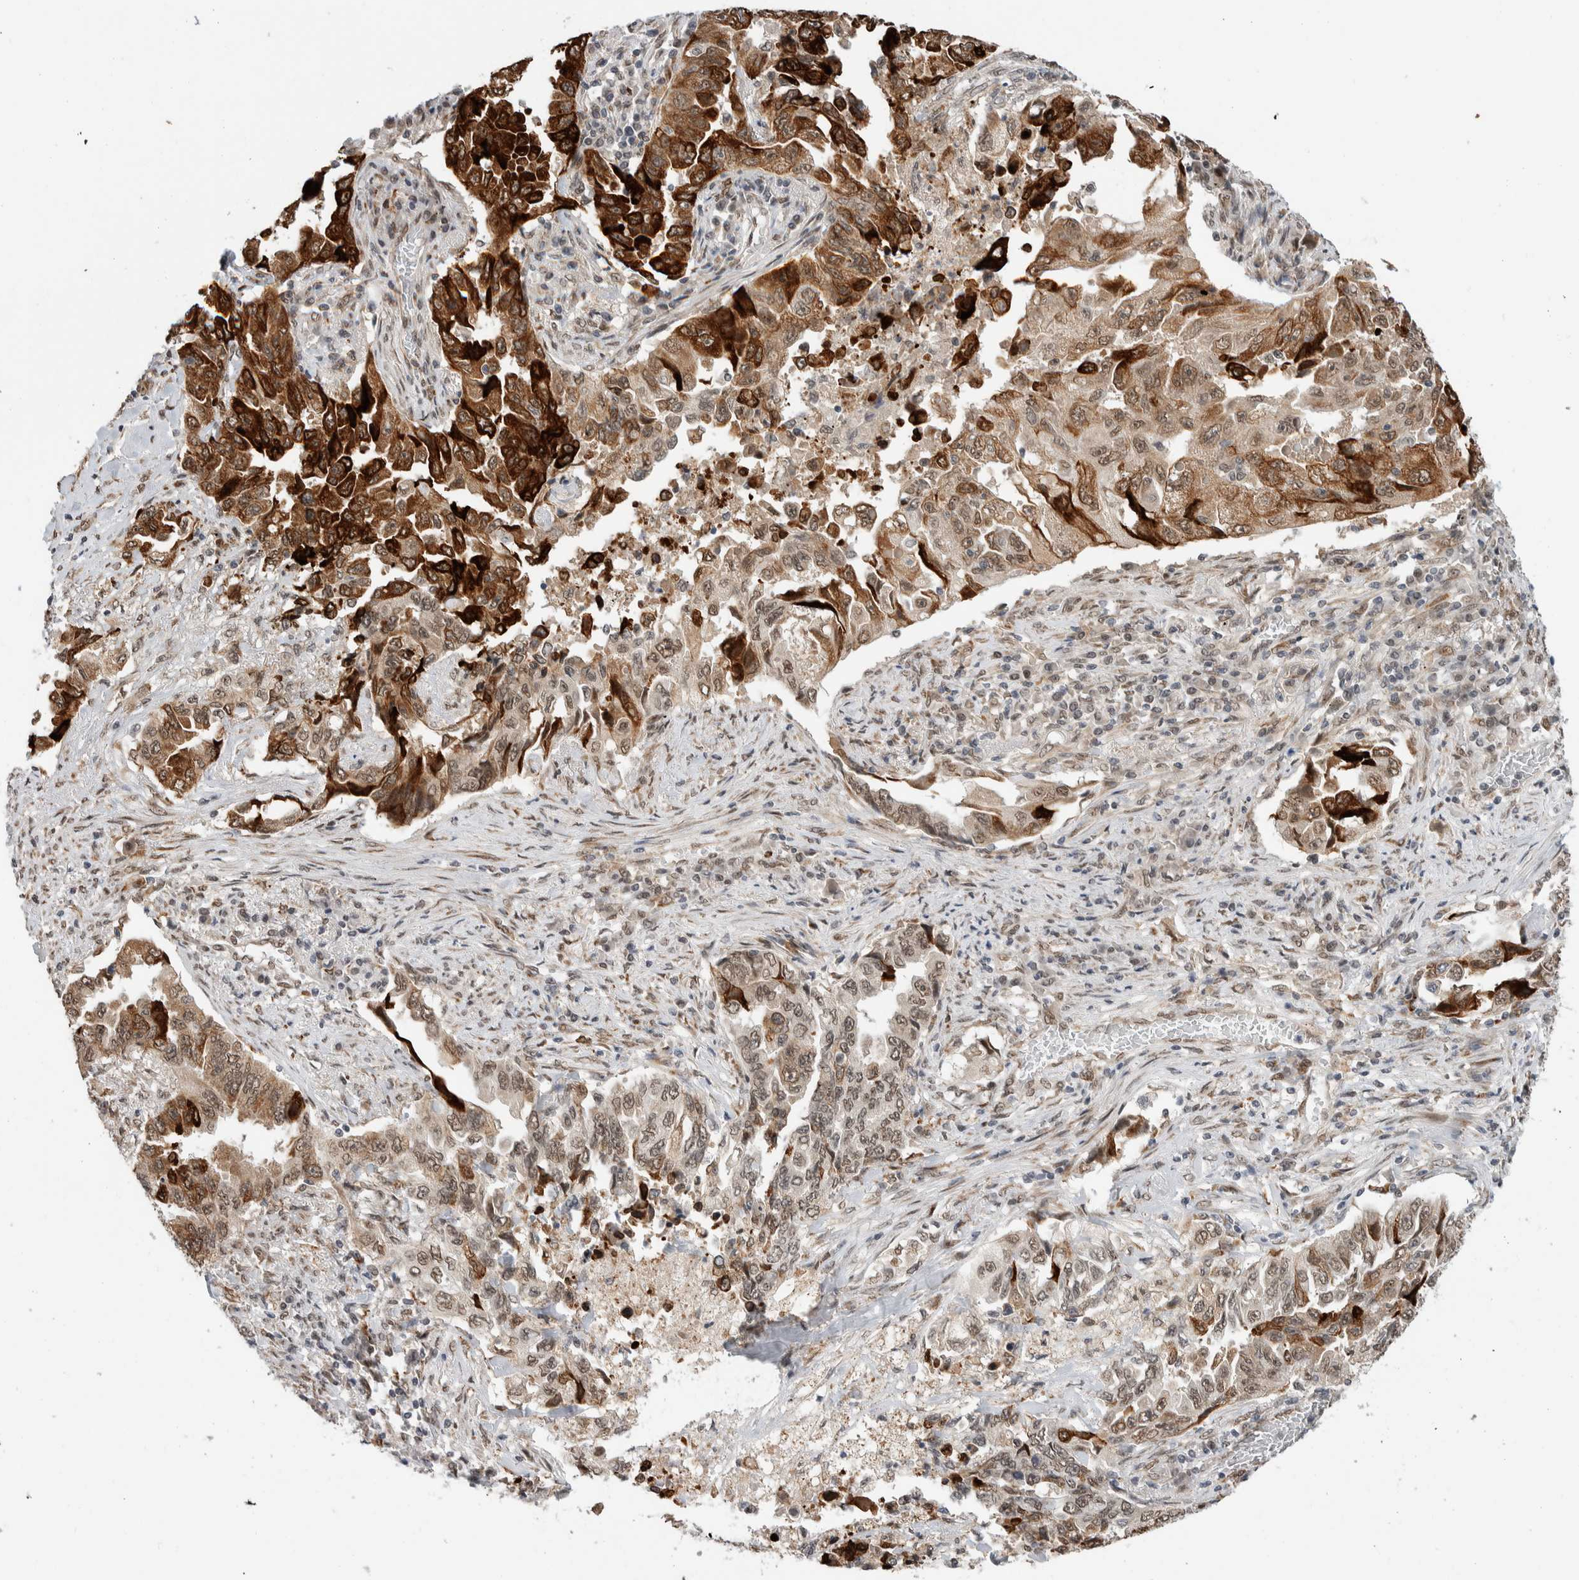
{"staining": {"intensity": "strong", "quantity": "25%-75%", "location": "cytoplasmic/membranous,nuclear"}, "tissue": "lung cancer", "cell_type": "Tumor cells", "image_type": "cancer", "snomed": [{"axis": "morphology", "description": "Adenocarcinoma, NOS"}, {"axis": "topography", "description": "Lung"}], "caption": "Strong cytoplasmic/membranous and nuclear protein expression is seen in approximately 25%-75% of tumor cells in lung cancer. (Stains: DAB in brown, nuclei in blue, Microscopy: brightfield microscopy at high magnification).", "gene": "TNRC18", "patient": {"sex": "female", "age": 51}}